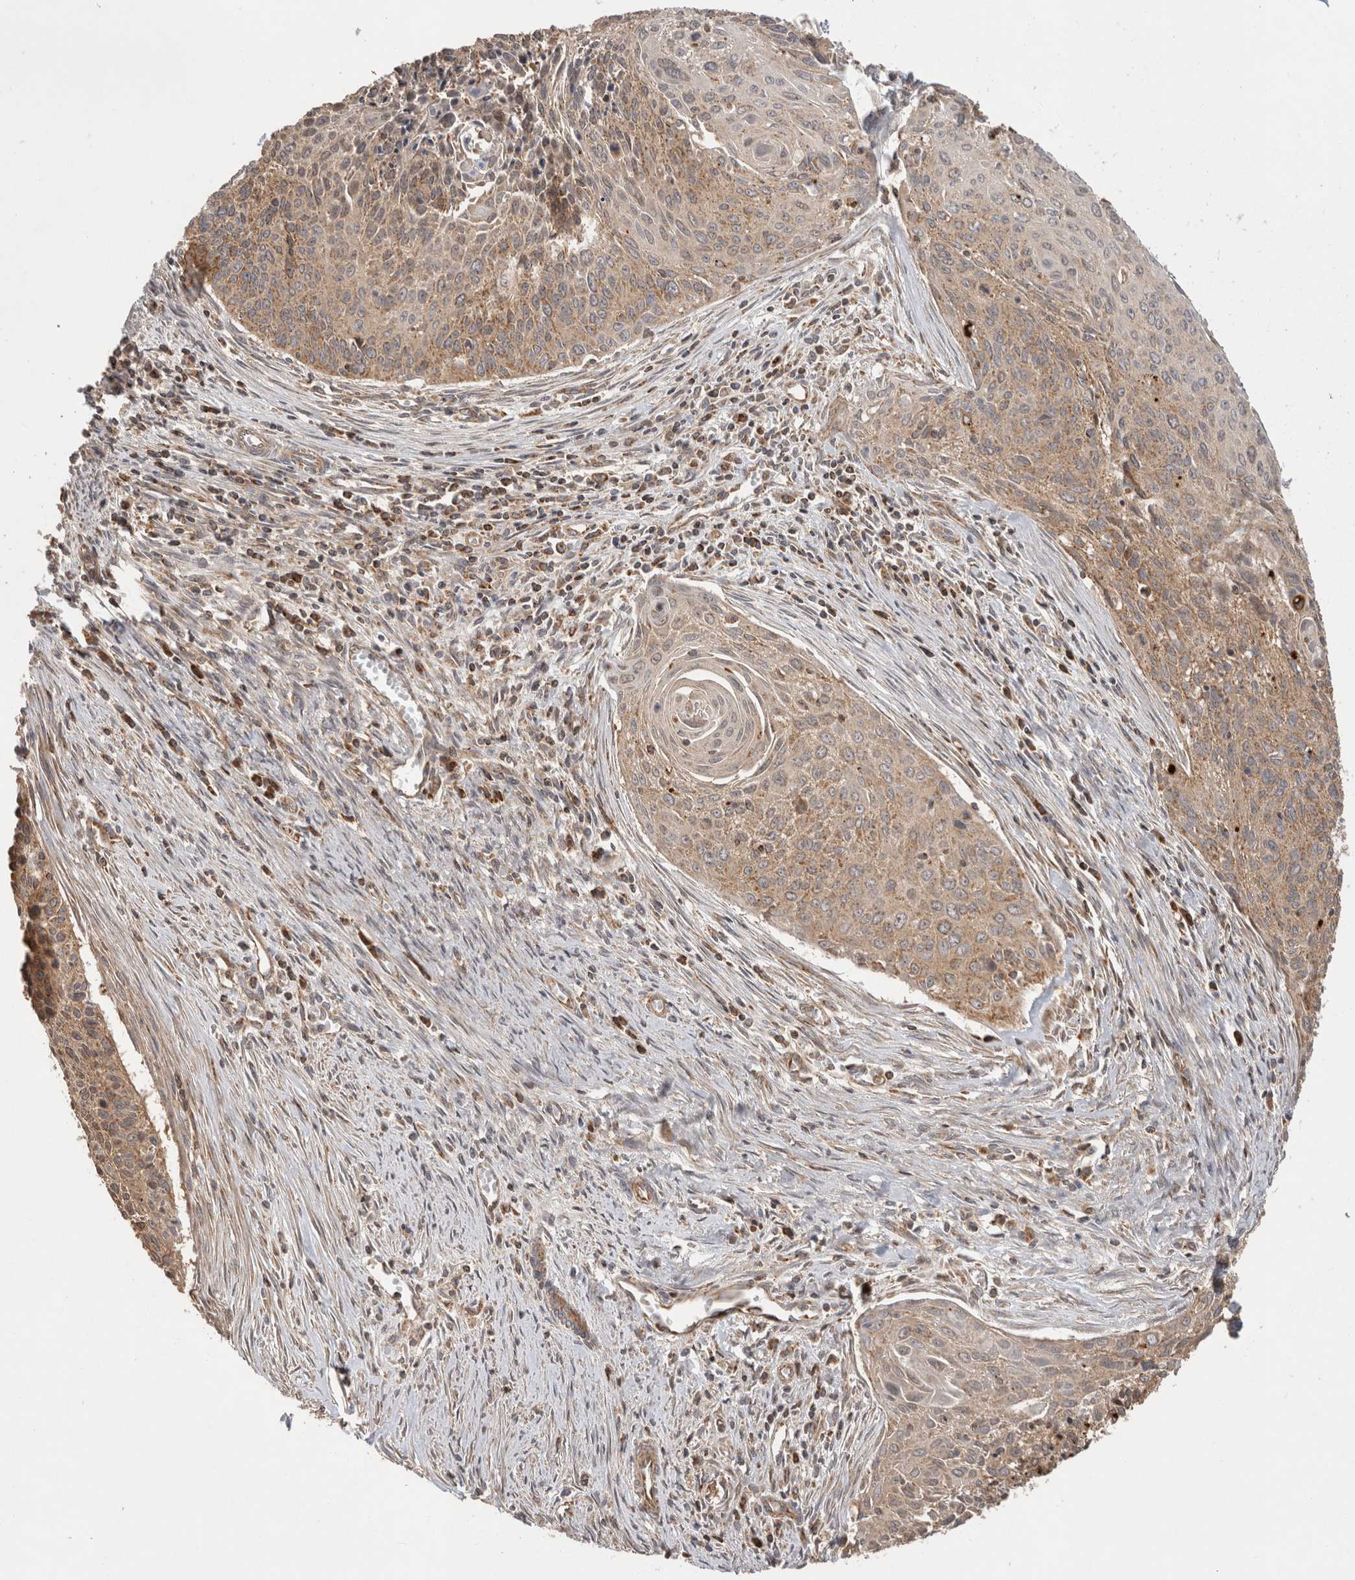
{"staining": {"intensity": "weak", "quantity": ">75%", "location": "cytoplasmic/membranous"}, "tissue": "cervical cancer", "cell_type": "Tumor cells", "image_type": "cancer", "snomed": [{"axis": "morphology", "description": "Squamous cell carcinoma, NOS"}, {"axis": "topography", "description": "Cervix"}], "caption": "Human cervical cancer (squamous cell carcinoma) stained with a brown dye exhibits weak cytoplasmic/membranous positive staining in approximately >75% of tumor cells.", "gene": "IMMP2L", "patient": {"sex": "female", "age": 55}}